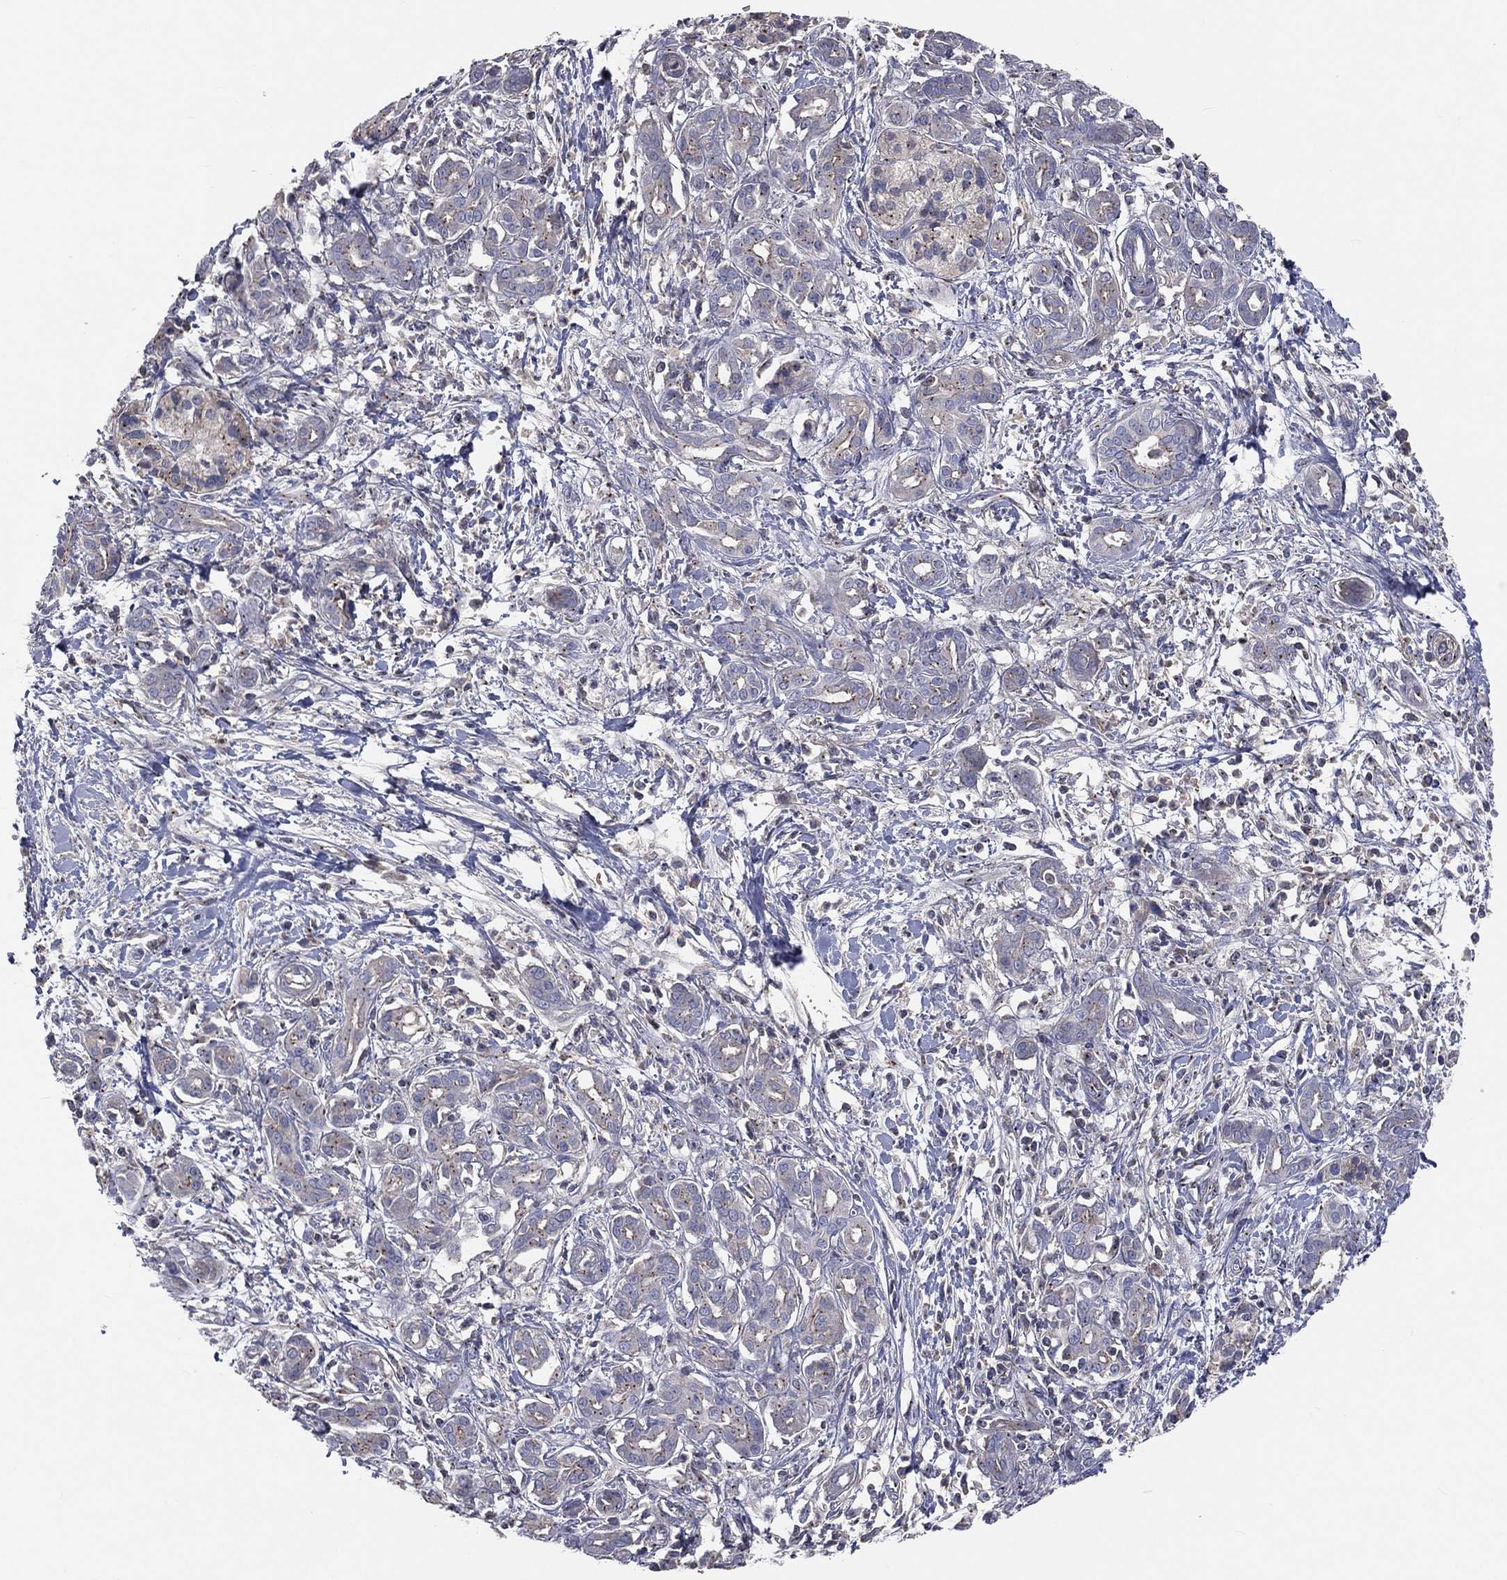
{"staining": {"intensity": "weak", "quantity": "25%-75%", "location": "cytoplasmic/membranous"}, "tissue": "pancreatic cancer", "cell_type": "Tumor cells", "image_type": "cancer", "snomed": [{"axis": "morphology", "description": "Adenocarcinoma, NOS"}, {"axis": "topography", "description": "Pancreas"}], "caption": "Protein staining of pancreatic adenocarcinoma tissue exhibits weak cytoplasmic/membranous positivity in approximately 25%-75% of tumor cells.", "gene": "CROCC", "patient": {"sex": "male", "age": 72}}